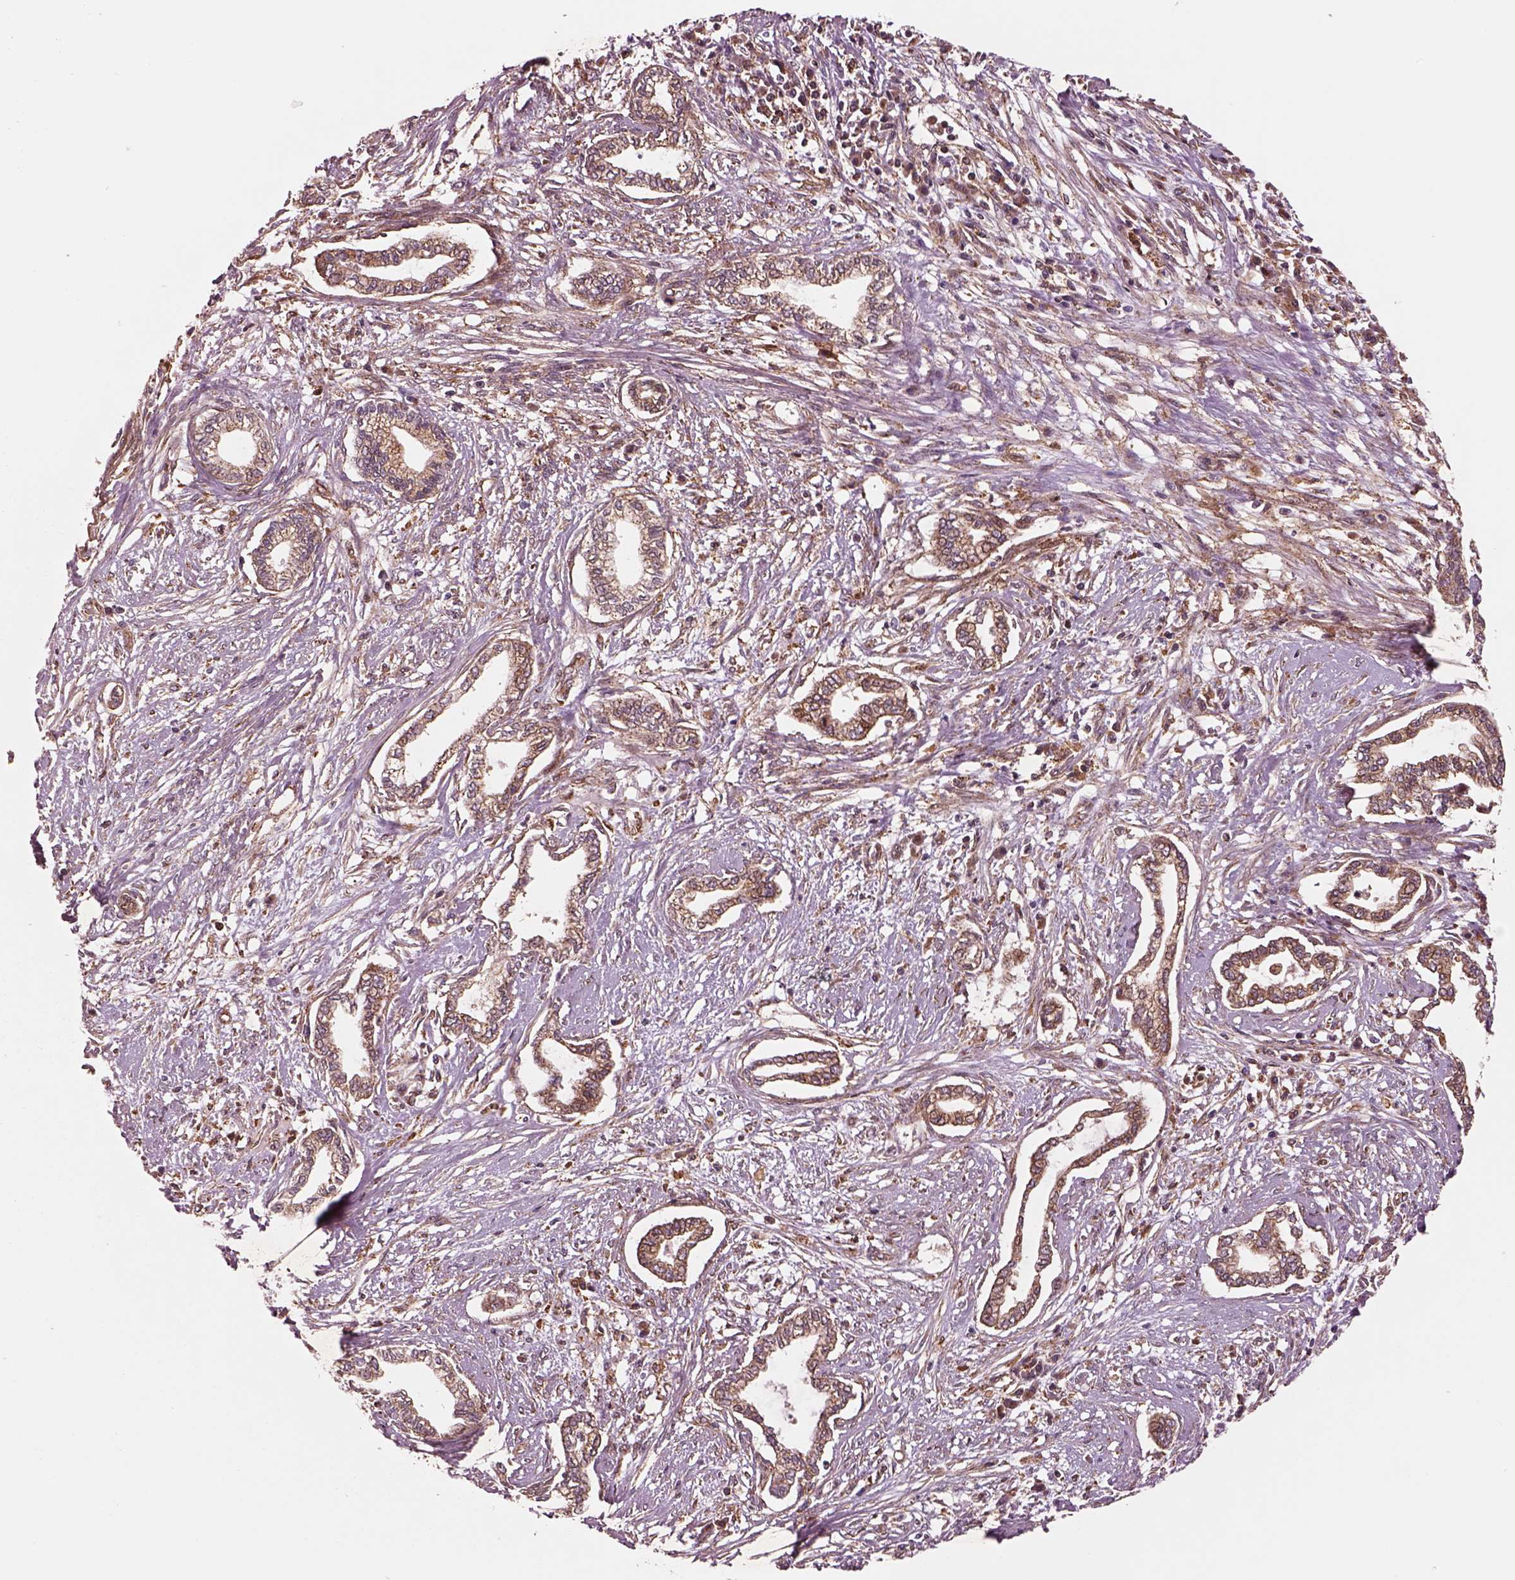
{"staining": {"intensity": "moderate", "quantity": "25%-75%", "location": "cytoplasmic/membranous"}, "tissue": "cervical cancer", "cell_type": "Tumor cells", "image_type": "cancer", "snomed": [{"axis": "morphology", "description": "Adenocarcinoma, NOS"}, {"axis": "topography", "description": "Cervix"}], "caption": "Cervical cancer (adenocarcinoma) stained with immunohistochemistry demonstrates moderate cytoplasmic/membranous staining in about 25%-75% of tumor cells. The protein of interest is stained brown, and the nuclei are stained in blue (DAB (3,3'-diaminobenzidine) IHC with brightfield microscopy, high magnification).", "gene": "WASHC2A", "patient": {"sex": "female", "age": 62}}